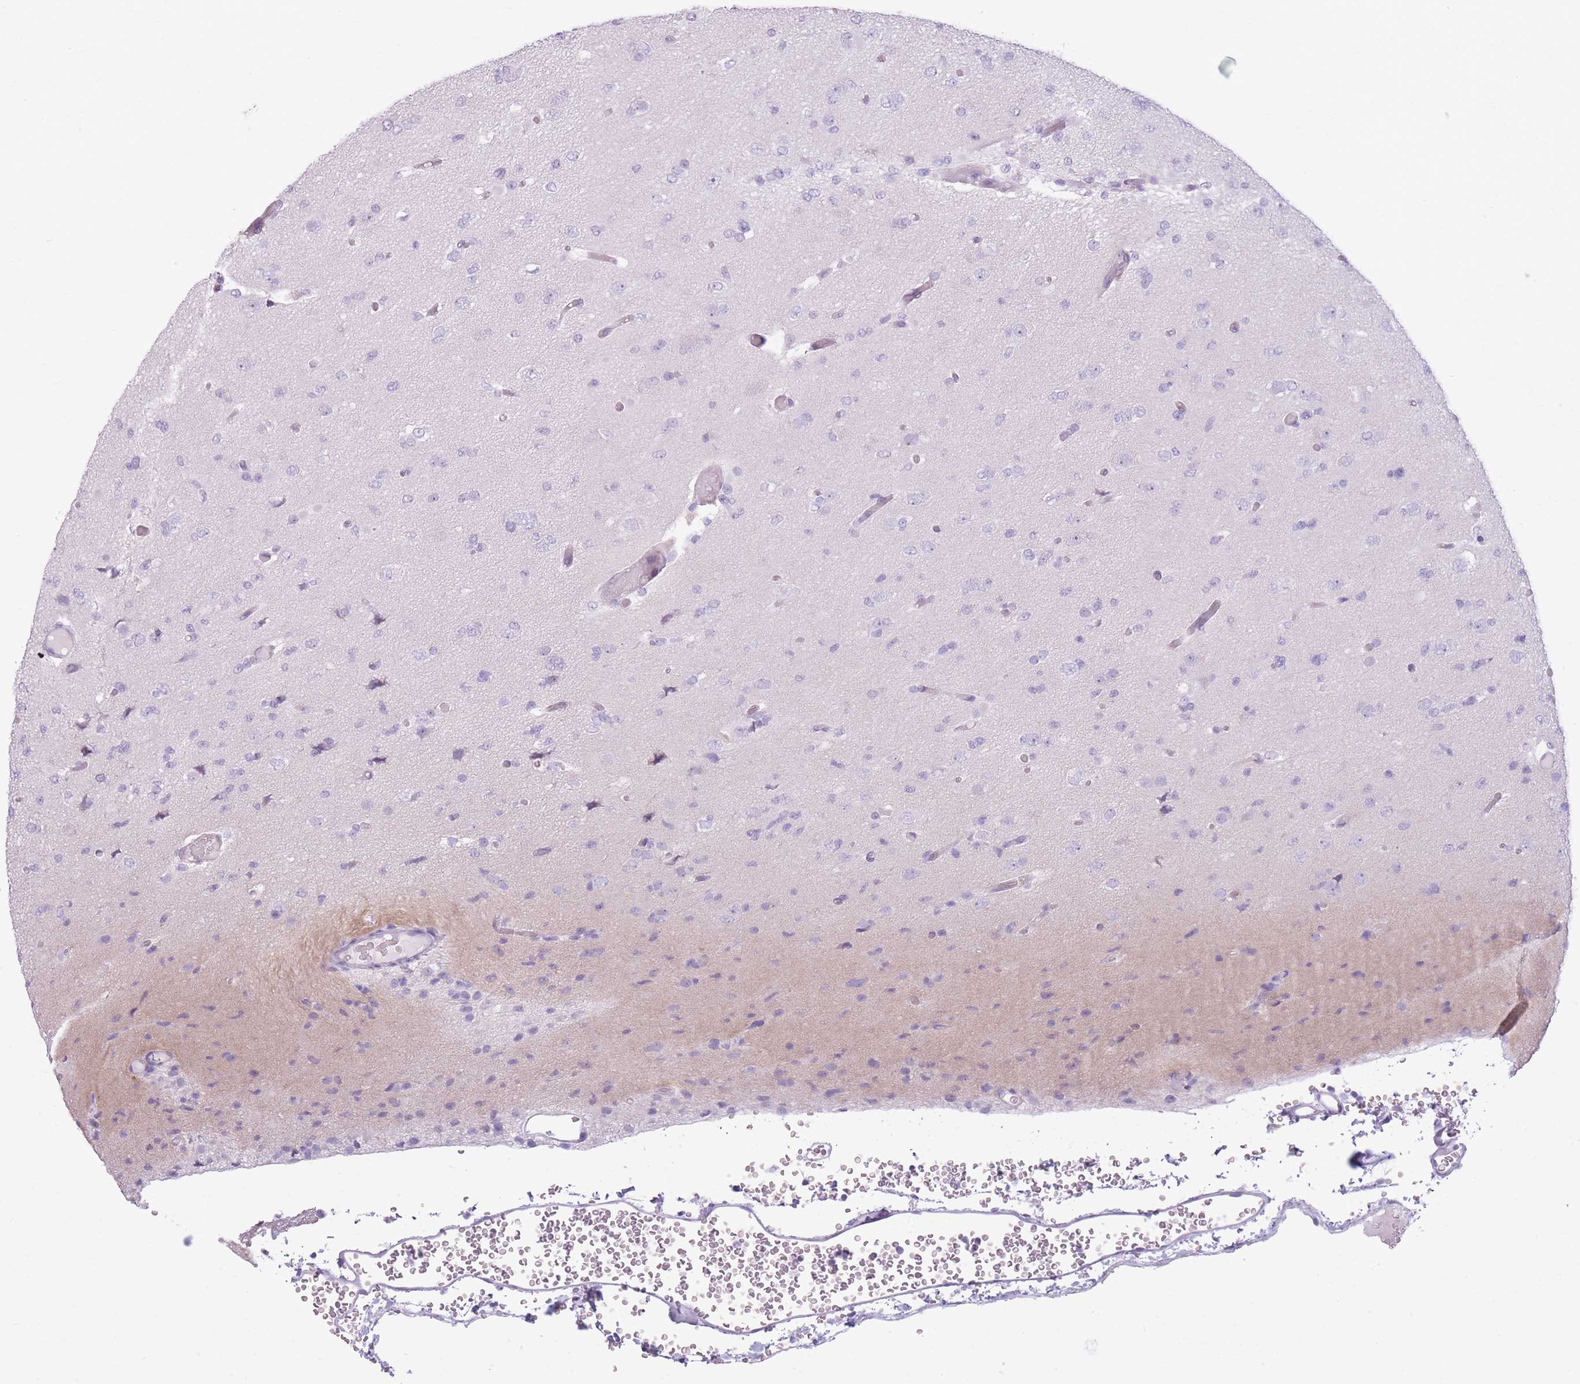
{"staining": {"intensity": "negative", "quantity": "none", "location": "none"}, "tissue": "glioma", "cell_type": "Tumor cells", "image_type": "cancer", "snomed": [{"axis": "morphology", "description": "Glioma, malignant, Low grade"}, {"axis": "topography", "description": "Brain"}], "caption": "Histopathology image shows no protein staining in tumor cells of glioma tissue.", "gene": "GOLGA6D", "patient": {"sex": "female", "age": 22}}